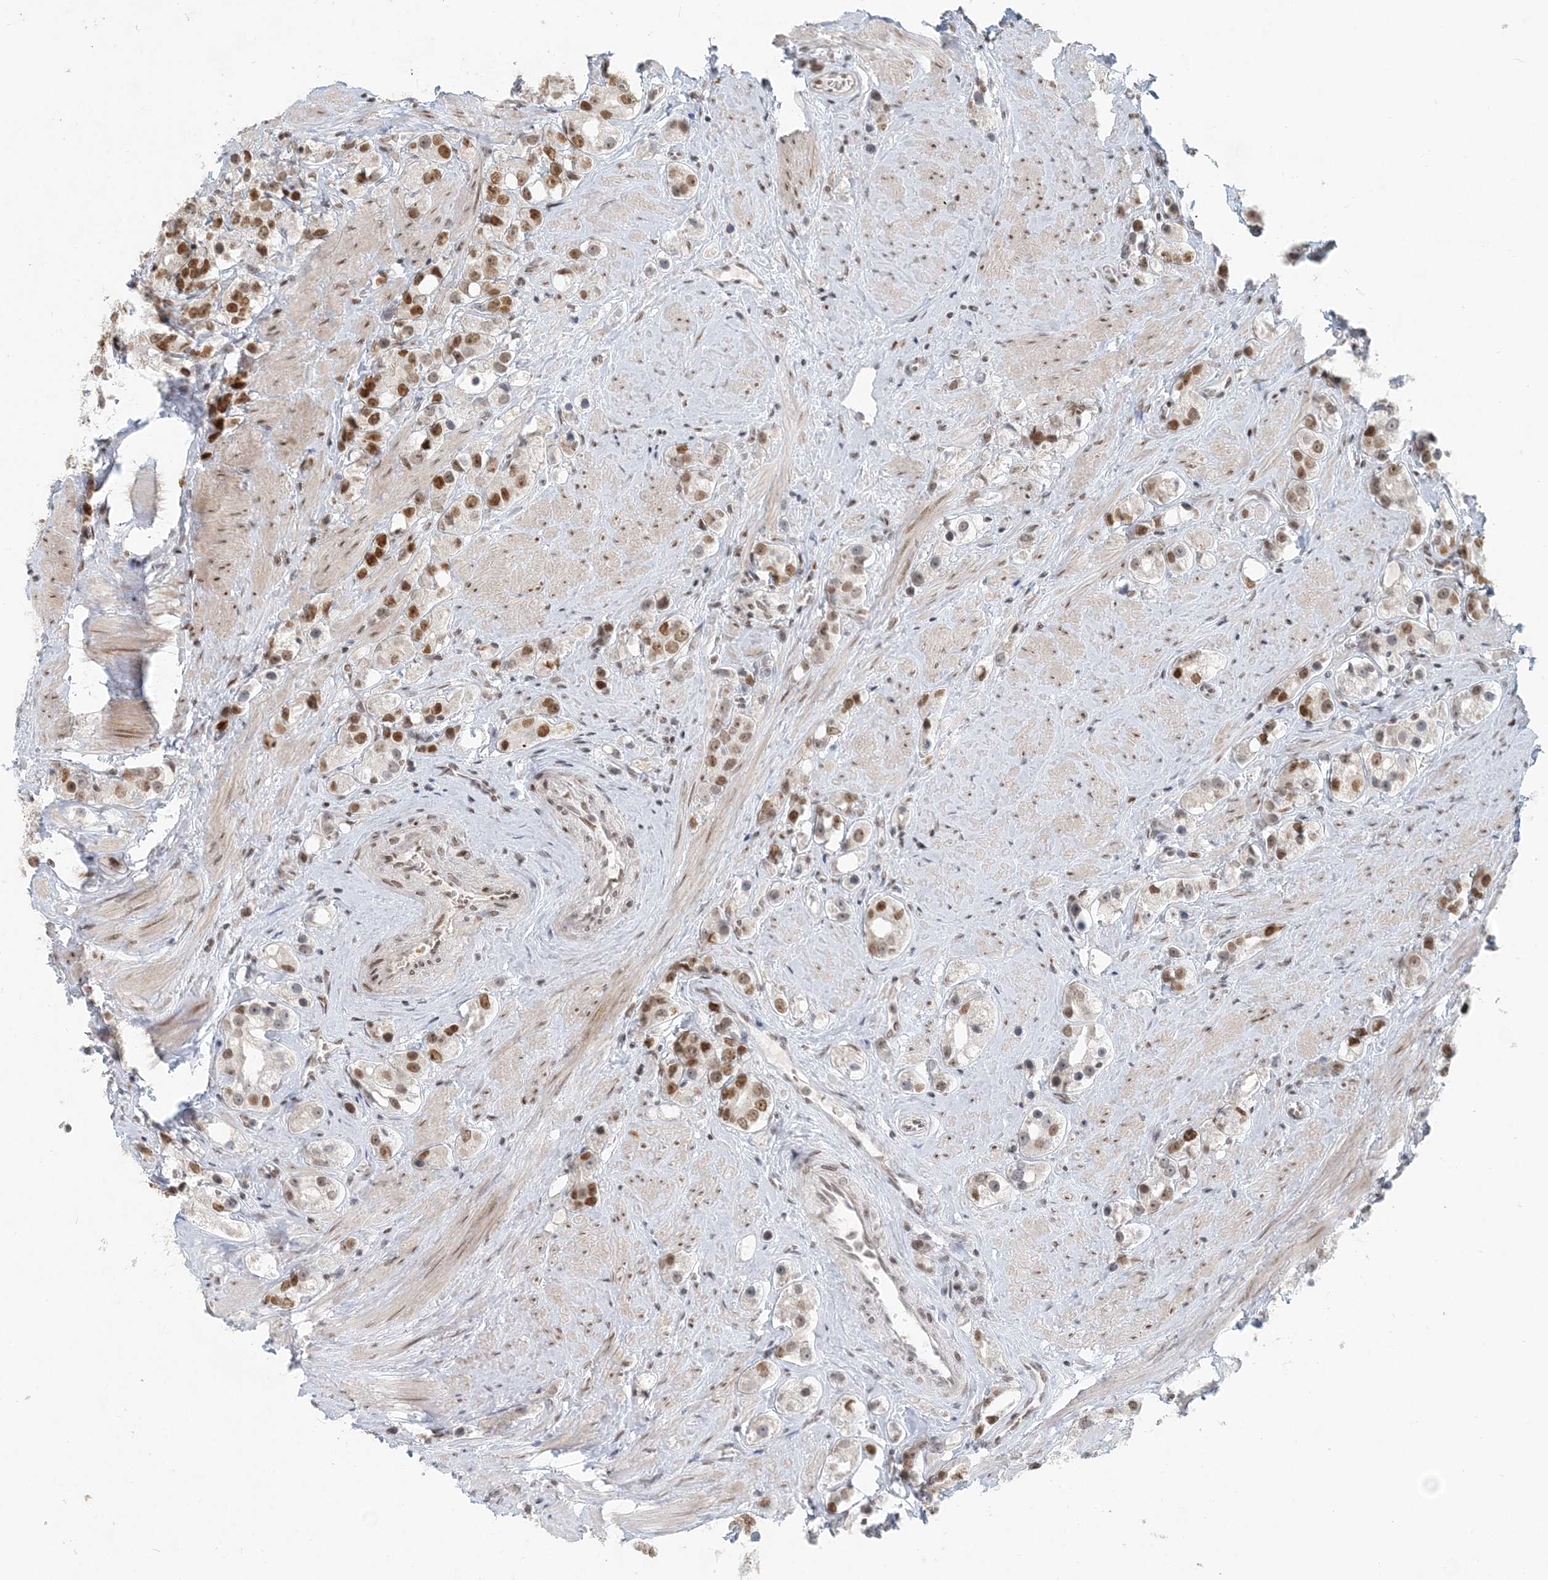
{"staining": {"intensity": "moderate", "quantity": "25%-75%", "location": "nuclear"}, "tissue": "prostate cancer", "cell_type": "Tumor cells", "image_type": "cancer", "snomed": [{"axis": "morphology", "description": "Adenocarcinoma, NOS"}, {"axis": "topography", "description": "Prostate"}], "caption": "Moderate nuclear protein staining is present in about 25%-75% of tumor cells in prostate adenocarcinoma.", "gene": "BAZ1B", "patient": {"sex": "male", "age": 79}}